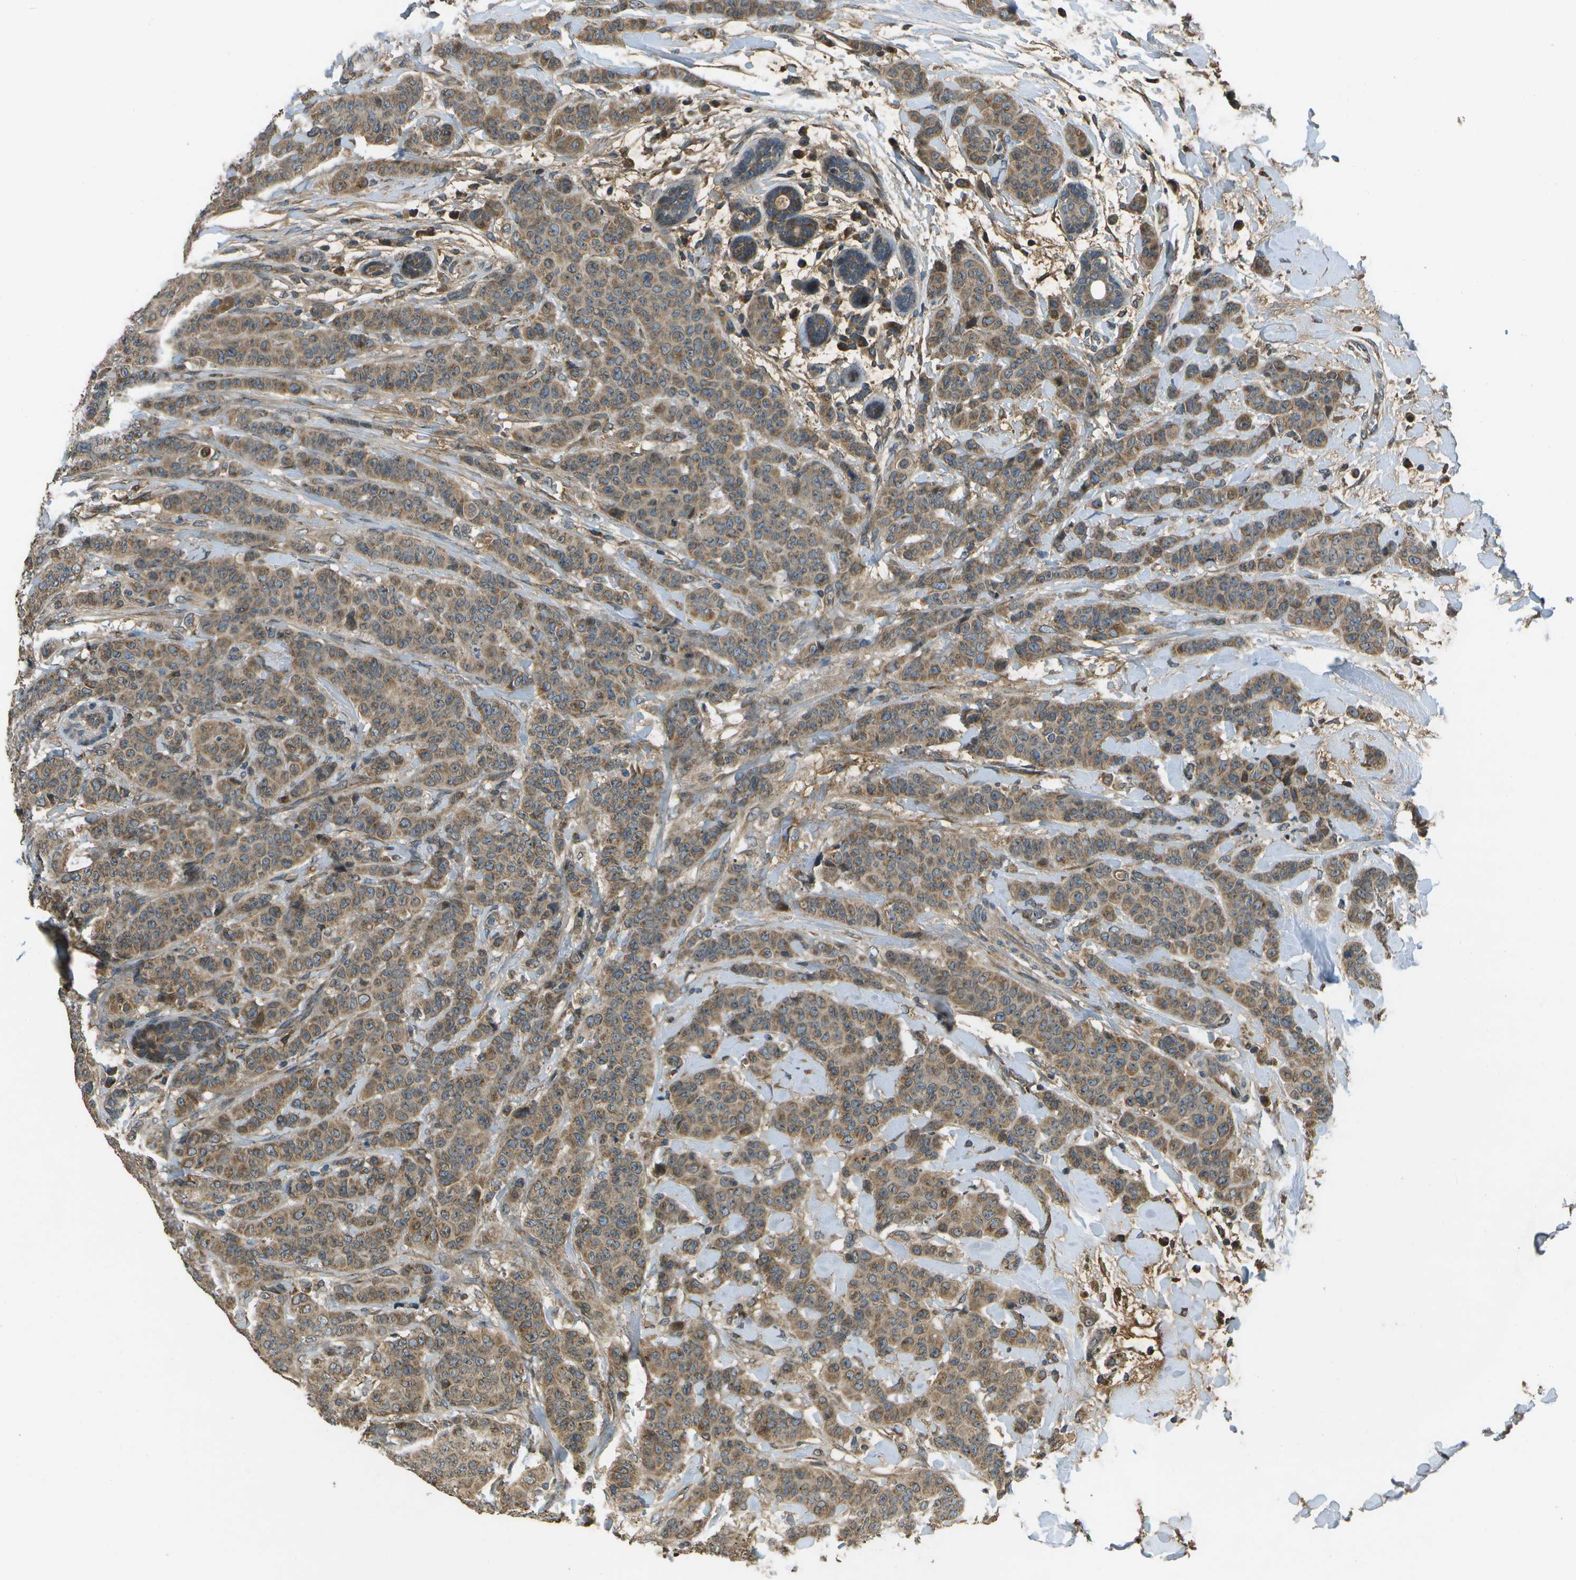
{"staining": {"intensity": "moderate", "quantity": ">75%", "location": "cytoplasmic/membranous"}, "tissue": "breast cancer", "cell_type": "Tumor cells", "image_type": "cancer", "snomed": [{"axis": "morphology", "description": "Normal tissue, NOS"}, {"axis": "morphology", "description": "Duct carcinoma"}, {"axis": "topography", "description": "Breast"}], "caption": "Immunohistochemistry (IHC) of human breast cancer demonstrates medium levels of moderate cytoplasmic/membranous staining in approximately >75% of tumor cells. Nuclei are stained in blue.", "gene": "HFE", "patient": {"sex": "female", "age": 40}}